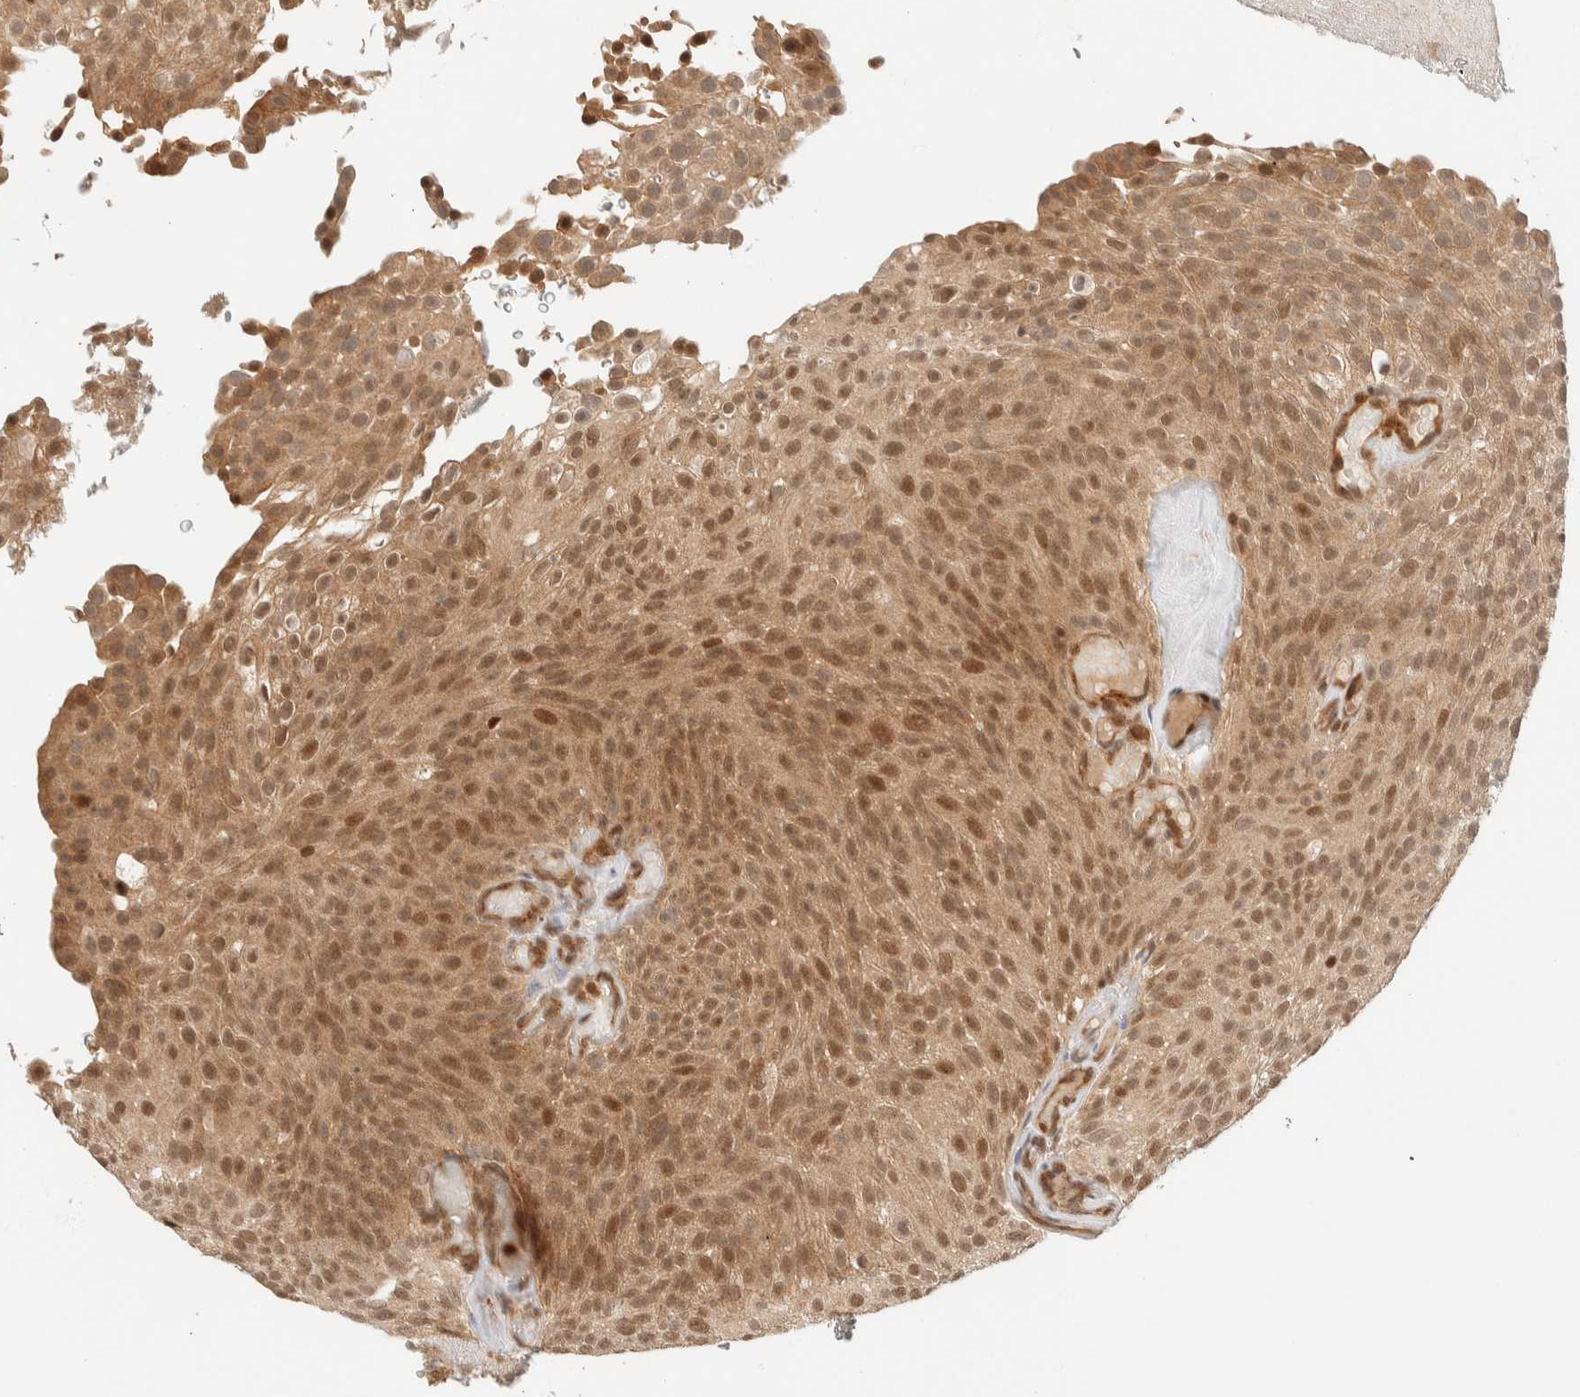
{"staining": {"intensity": "moderate", "quantity": ">75%", "location": "cytoplasmic/membranous,nuclear"}, "tissue": "urothelial cancer", "cell_type": "Tumor cells", "image_type": "cancer", "snomed": [{"axis": "morphology", "description": "Urothelial carcinoma, Low grade"}, {"axis": "topography", "description": "Urinary bladder"}], "caption": "Immunohistochemistry (IHC) (DAB (3,3'-diaminobenzidine)) staining of human urothelial cancer shows moderate cytoplasmic/membranous and nuclear protein staining in approximately >75% of tumor cells.", "gene": "C8orf76", "patient": {"sex": "male", "age": 78}}